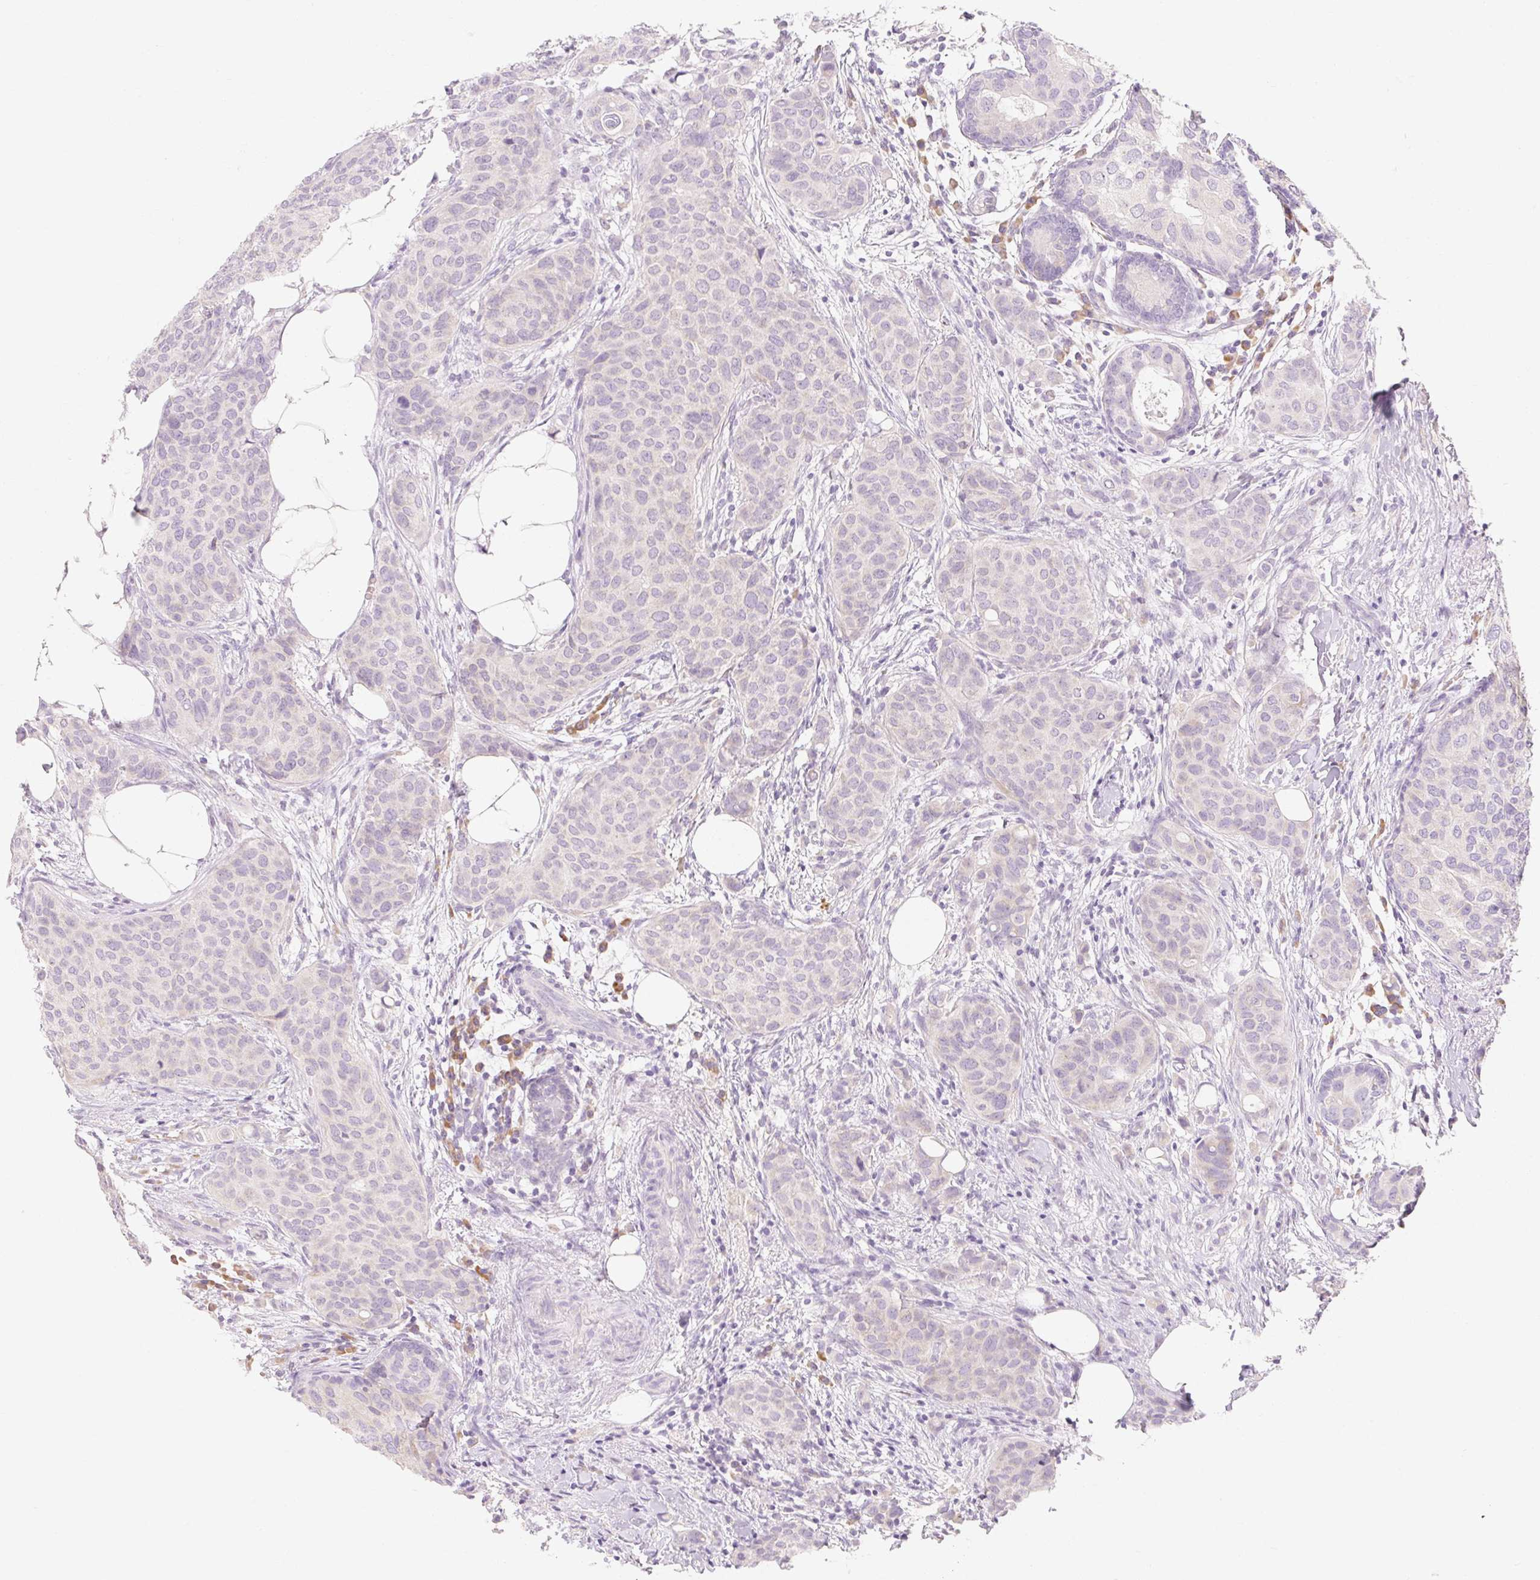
{"staining": {"intensity": "negative", "quantity": "none", "location": "none"}, "tissue": "breast cancer", "cell_type": "Tumor cells", "image_type": "cancer", "snomed": [{"axis": "morphology", "description": "Duct carcinoma"}, {"axis": "topography", "description": "Breast"}], "caption": "Immunohistochemistry of human breast cancer shows no expression in tumor cells.", "gene": "MYO1D", "patient": {"sex": "female", "age": 47}}